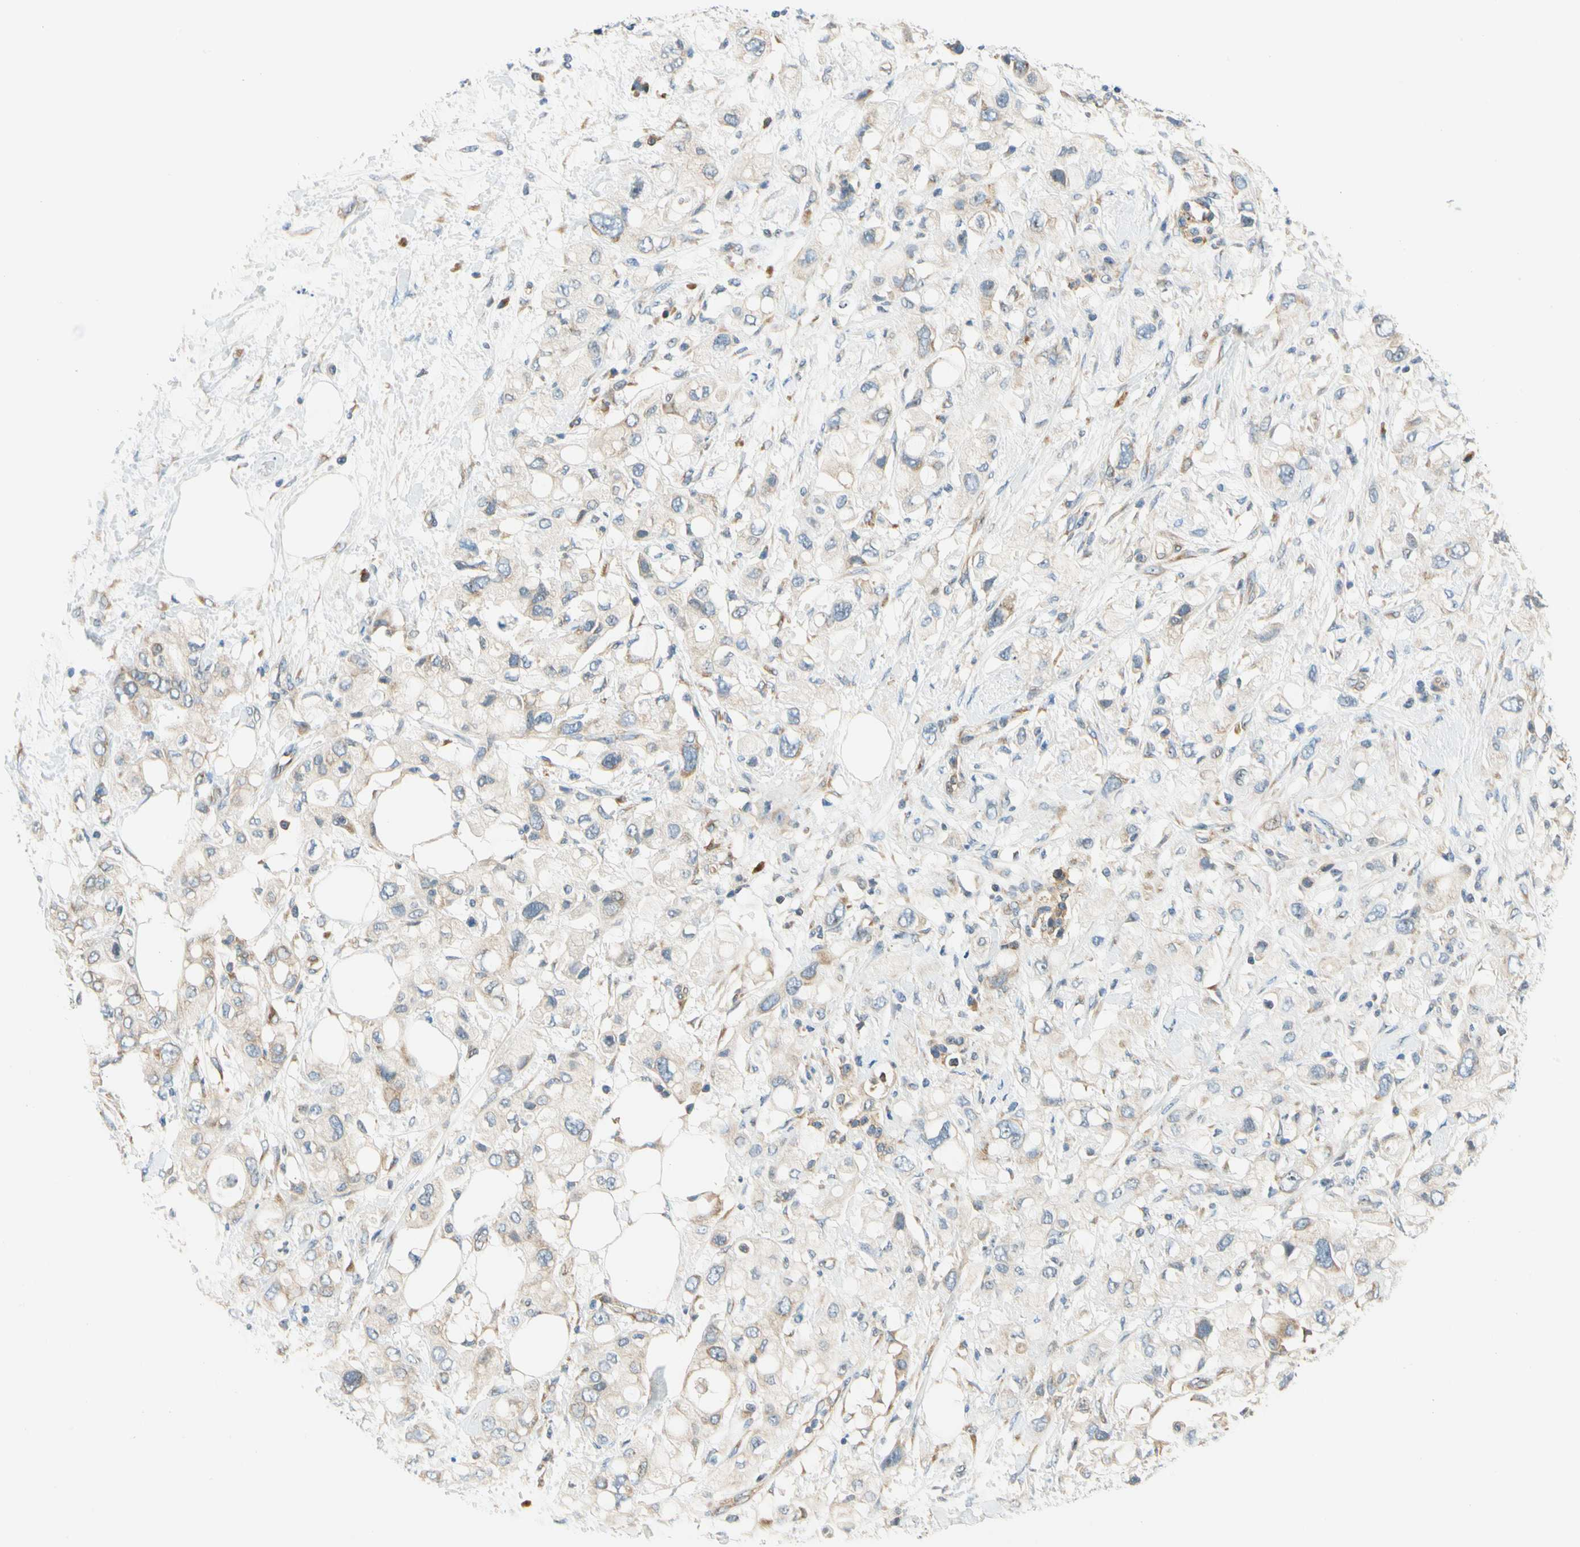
{"staining": {"intensity": "weak", "quantity": ">75%", "location": "cytoplasmic/membranous"}, "tissue": "pancreatic cancer", "cell_type": "Tumor cells", "image_type": "cancer", "snomed": [{"axis": "morphology", "description": "Adenocarcinoma, NOS"}, {"axis": "topography", "description": "Pancreas"}], "caption": "Adenocarcinoma (pancreatic) stained with a brown dye reveals weak cytoplasmic/membranous positive staining in approximately >75% of tumor cells.", "gene": "LRRC47", "patient": {"sex": "female", "age": 56}}